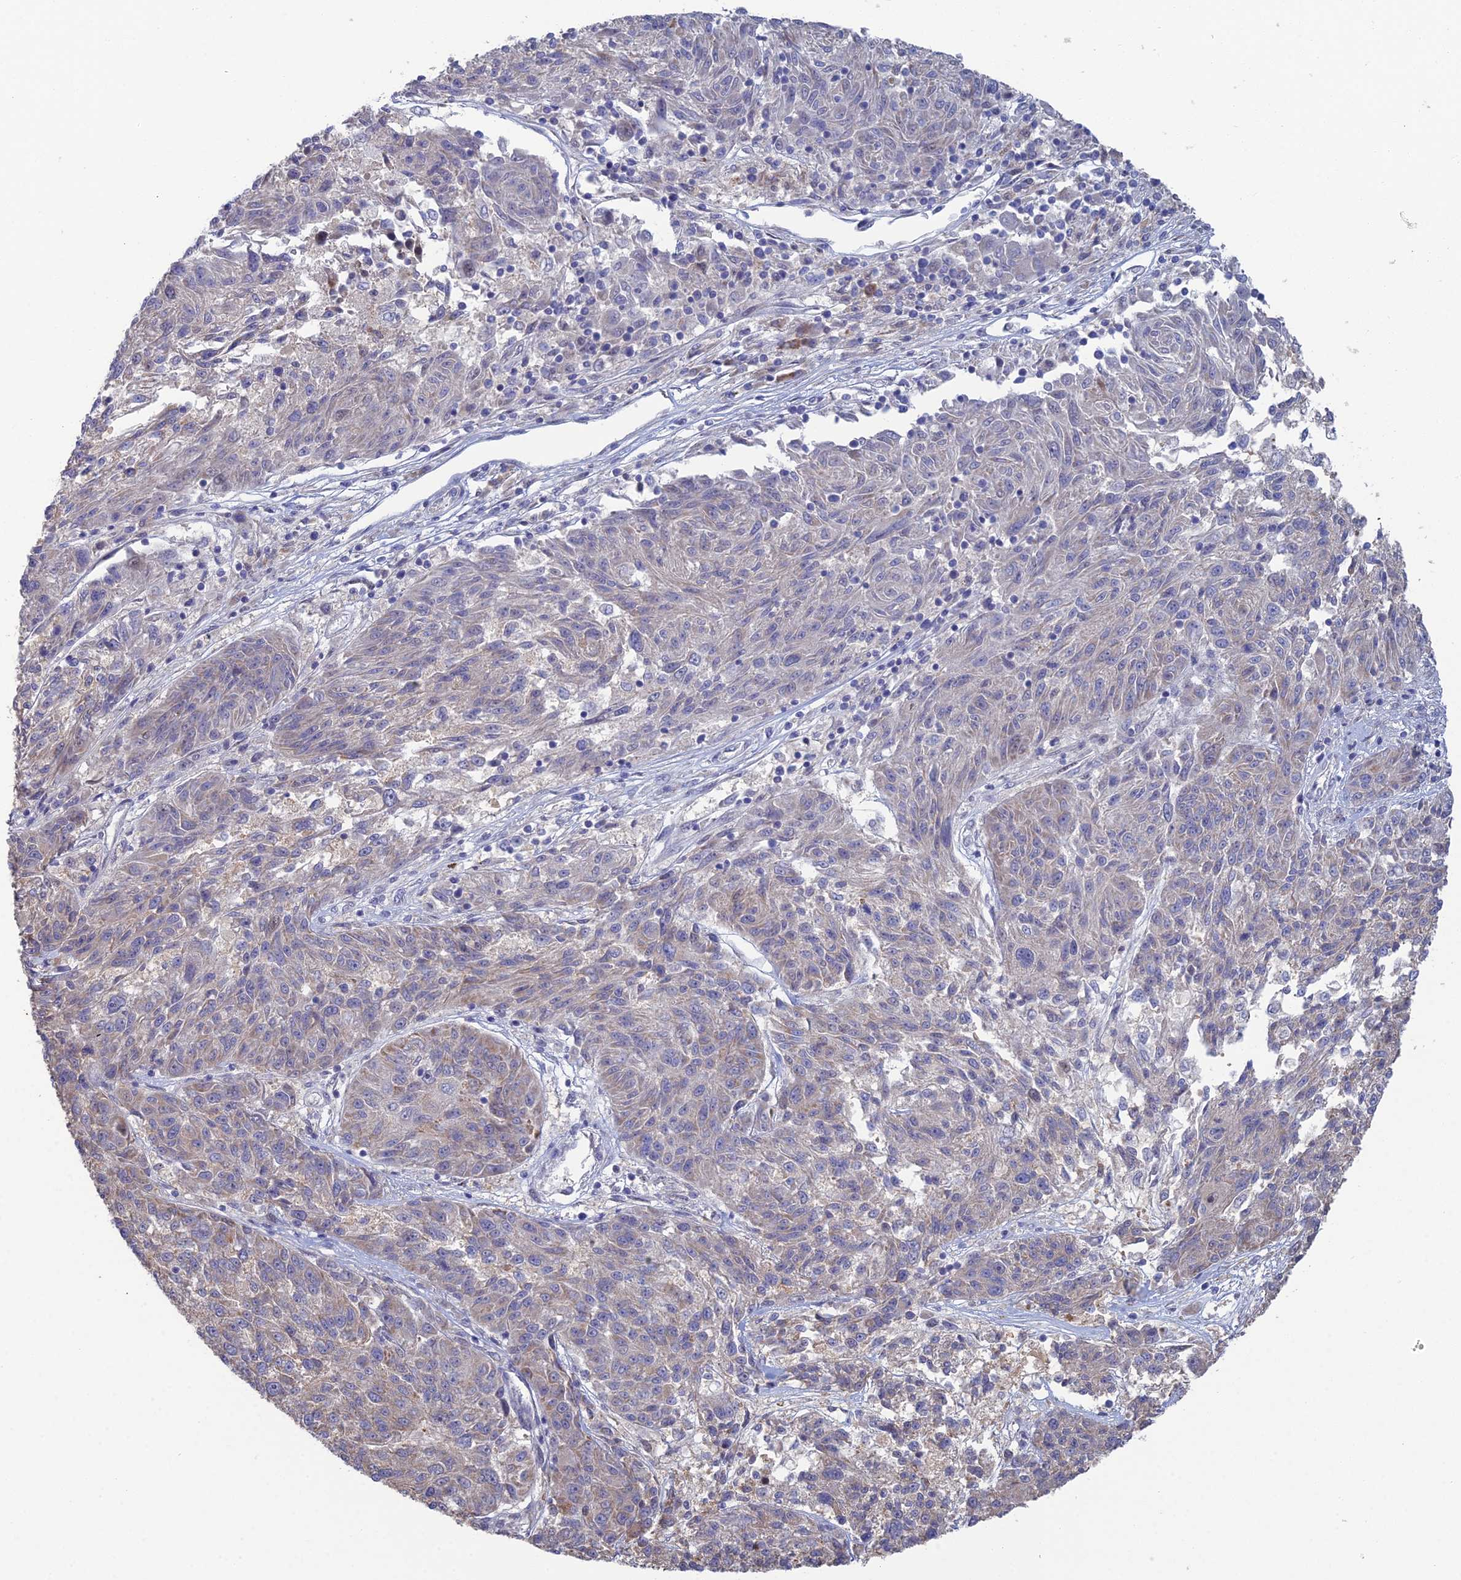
{"staining": {"intensity": "weak", "quantity": "<25%", "location": "cytoplasmic/membranous"}, "tissue": "melanoma", "cell_type": "Tumor cells", "image_type": "cancer", "snomed": [{"axis": "morphology", "description": "Malignant melanoma, NOS"}, {"axis": "topography", "description": "Skin"}], "caption": "IHC photomicrograph of malignant melanoma stained for a protein (brown), which demonstrates no expression in tumor cells.", "gene": "ARL16", "patient": {"sex": "male", "age": 53}}